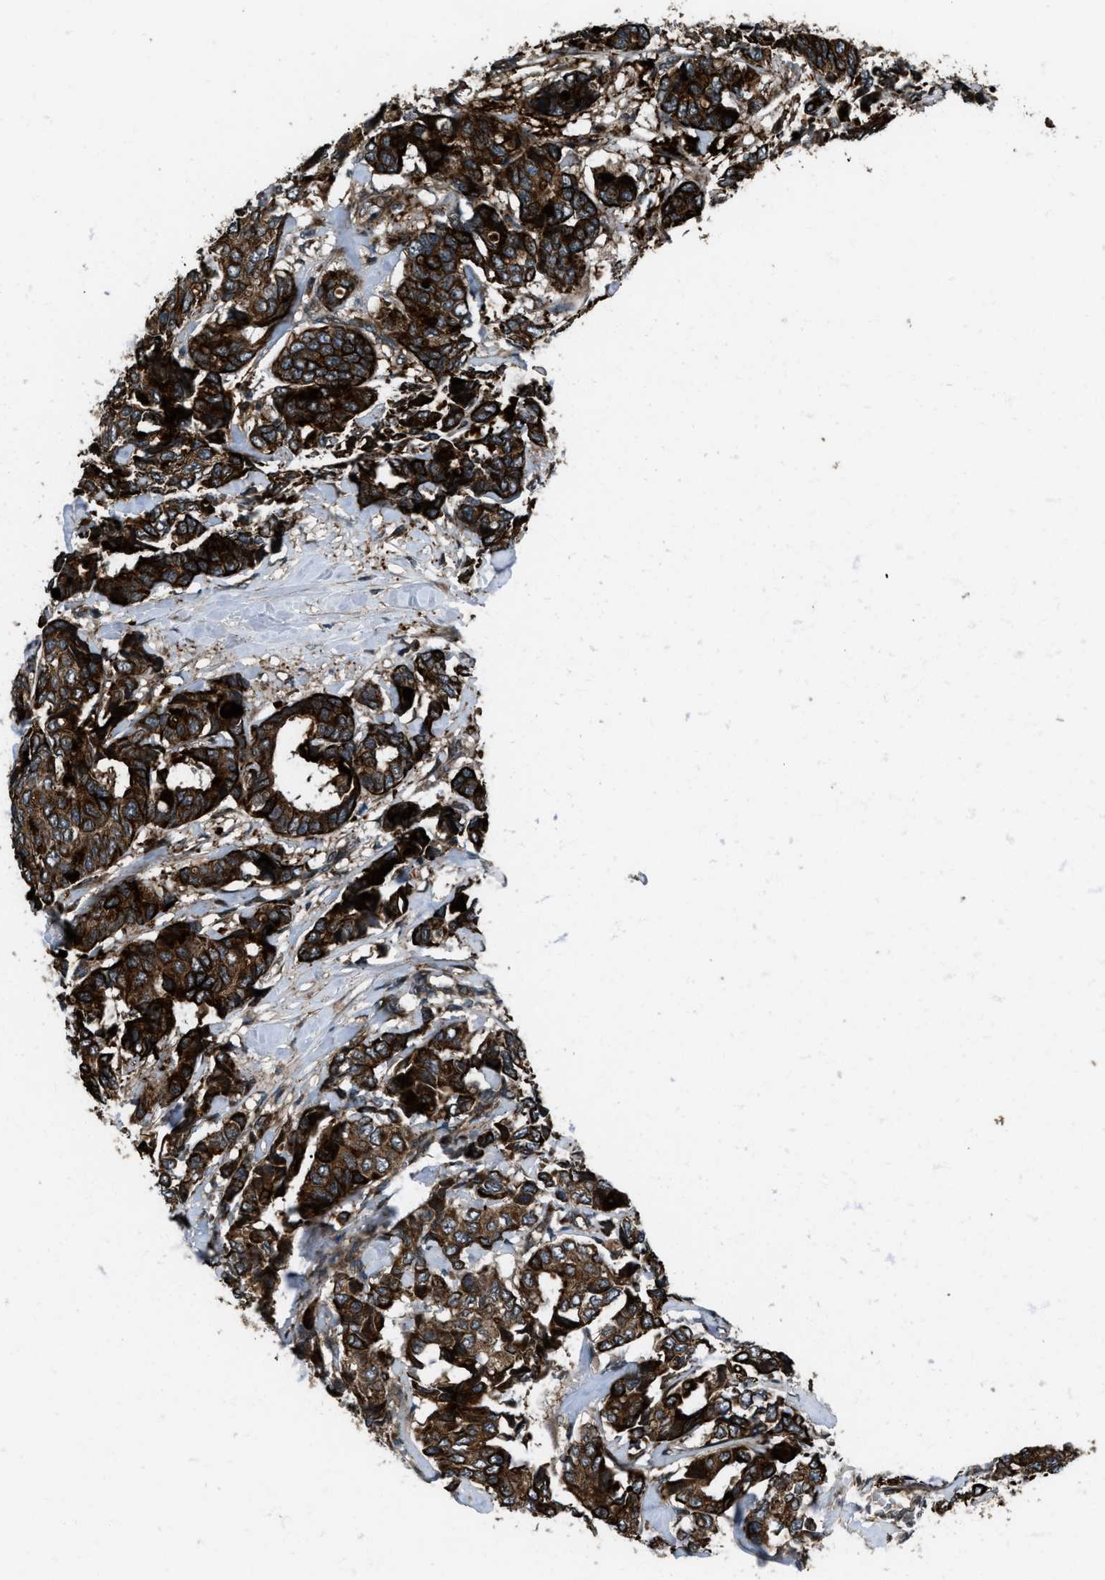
{"staining": {"intensity": "strong", "quantity": ">75%", "location": "cytoplasmic/membranous"}, "tissue": "breast cancer", "cell_type": "Tumor cells", "image_type": "cancer", "snomed": [{"axis": "morphology", "description": "Duct carcinoma"}, {"axis": "topography", "description": "Breast"}], "caption": "This is a photomicrograph of immunohistochemistry (IHC) staining of breast cancer, which shows strong positivity in the cytoplasmic/membranous of tumor cells.", "gene": "IRAK4", "patient": {"sex": "female", "age": 87}}